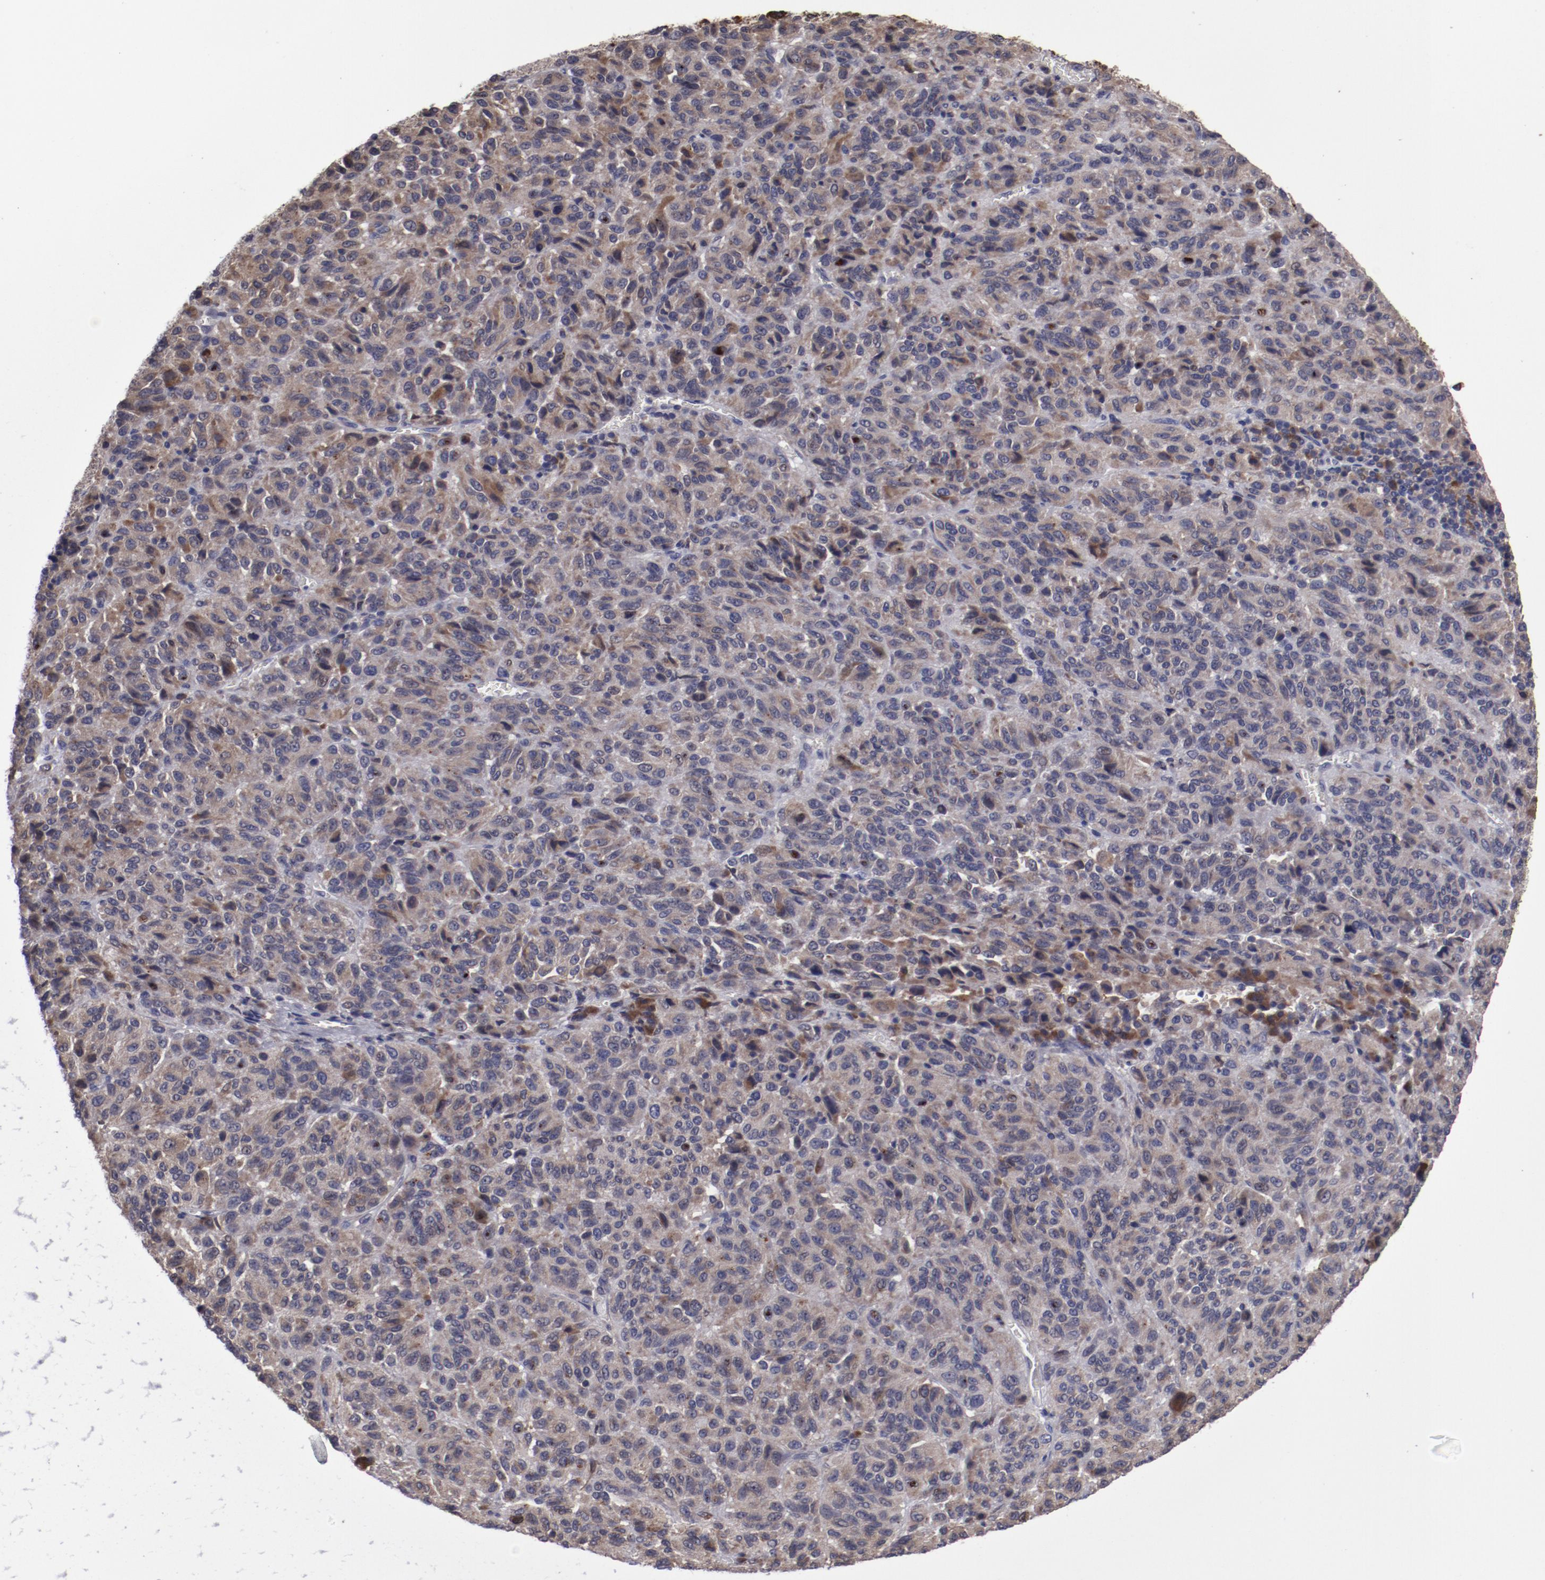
{"staining": {"intensity": "weak", "quantity": ">75%", "location": "cytoplasmic/membranous"}, "tissue": "melanoma", "cell_type": "Tumor cells", "image_type": "cancer", "snomed": [{"axis": "morphology", "description": "Malignant melanoma, Metastatic site"}, {"axis": "topography", "description": "Lung"}], "caption": "This photomicrograph demonstrates immunohistochemistry (IHC) staining of malignant melanoma (metastatic site), with low weak cytoplasmic/membranous positivity in about >75% of tumor cells.", "gene": "IL12A", "patient": {"sex": "male", "age": 64}}